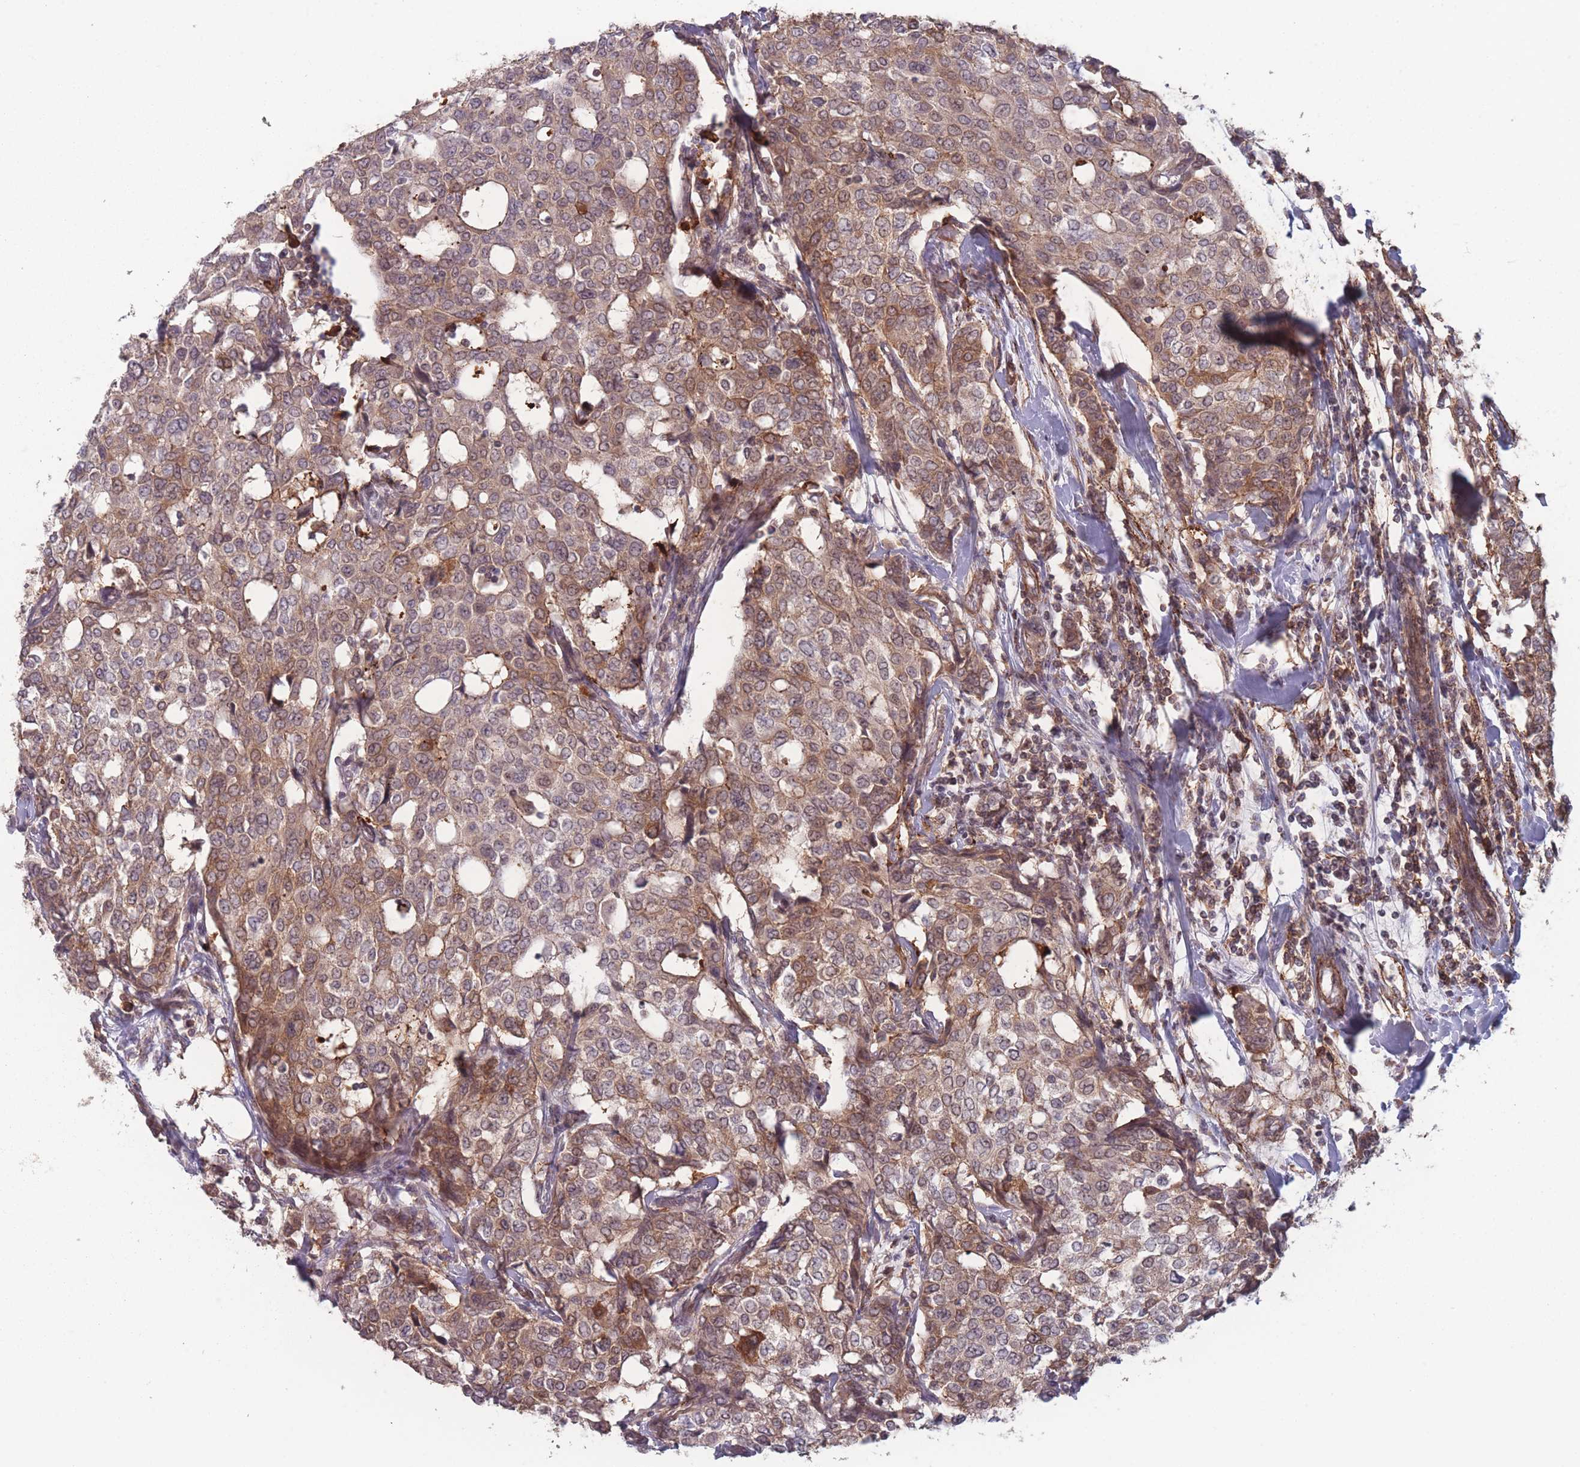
{"staining": {"intensity": "moderate", "quantity": ">75%", "location": "cytoplasmic/membranous"}, "tissue": "breast cancer", "cell_type": "Tumor cells", "image_type": "cancer", "snomed": [{"axis": "morphology", "description": "Lobular carcinoma"}, {"axis": "topography", "description": "Breast"}], "caption": "This image displays immunohistochemistry staining of breast cancer, with medium moderate cytoplasmic/membranous expression in approximately >75% of tumor cells.", "gene": "TMEM232", "patient": {"sex": "female", "age": 51}}